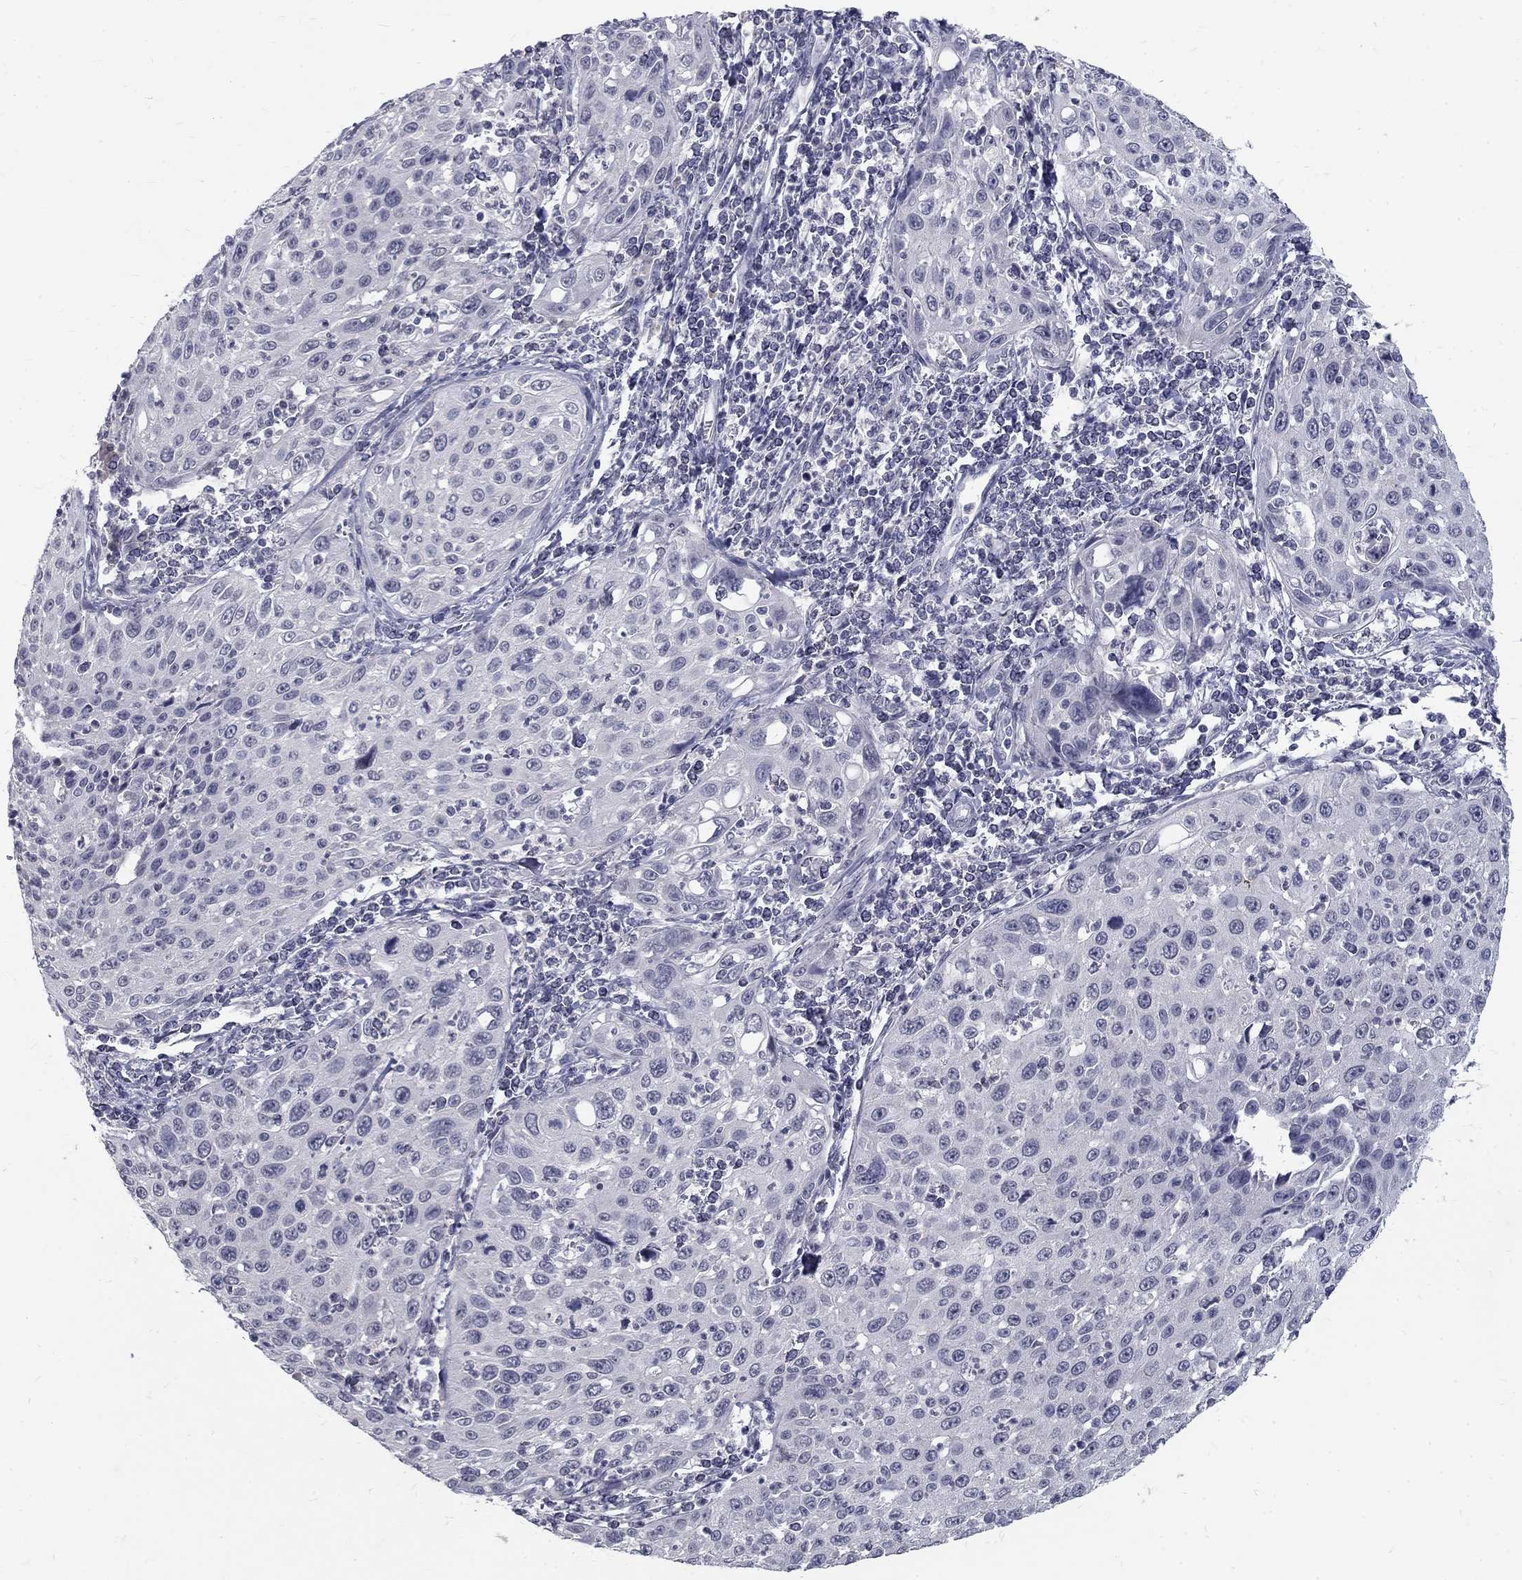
{"staining": {"intensity": "negative", "quantity": "none", "location": "none"}, "tissue": "cervical cancer", "cell_type": "Tumor cells", "image_type": "cancer", "snomed": [{"axis": "morphology", "description": "Squamous cell carcinoma, NOS"}, {"axis": "topography", "description": "Cervix"}], "caption": "Tumor cells show no significant staining in cervical cancer. Brightfield microscopy of immunohistochemistry (IHC) stained with DAB (3,3'-diaminobenzidine) (brown) and hematoxylin (blue), captured at high magnification.", "gene": "NOS1", "patient": {"sex": "female", "age": 26}}